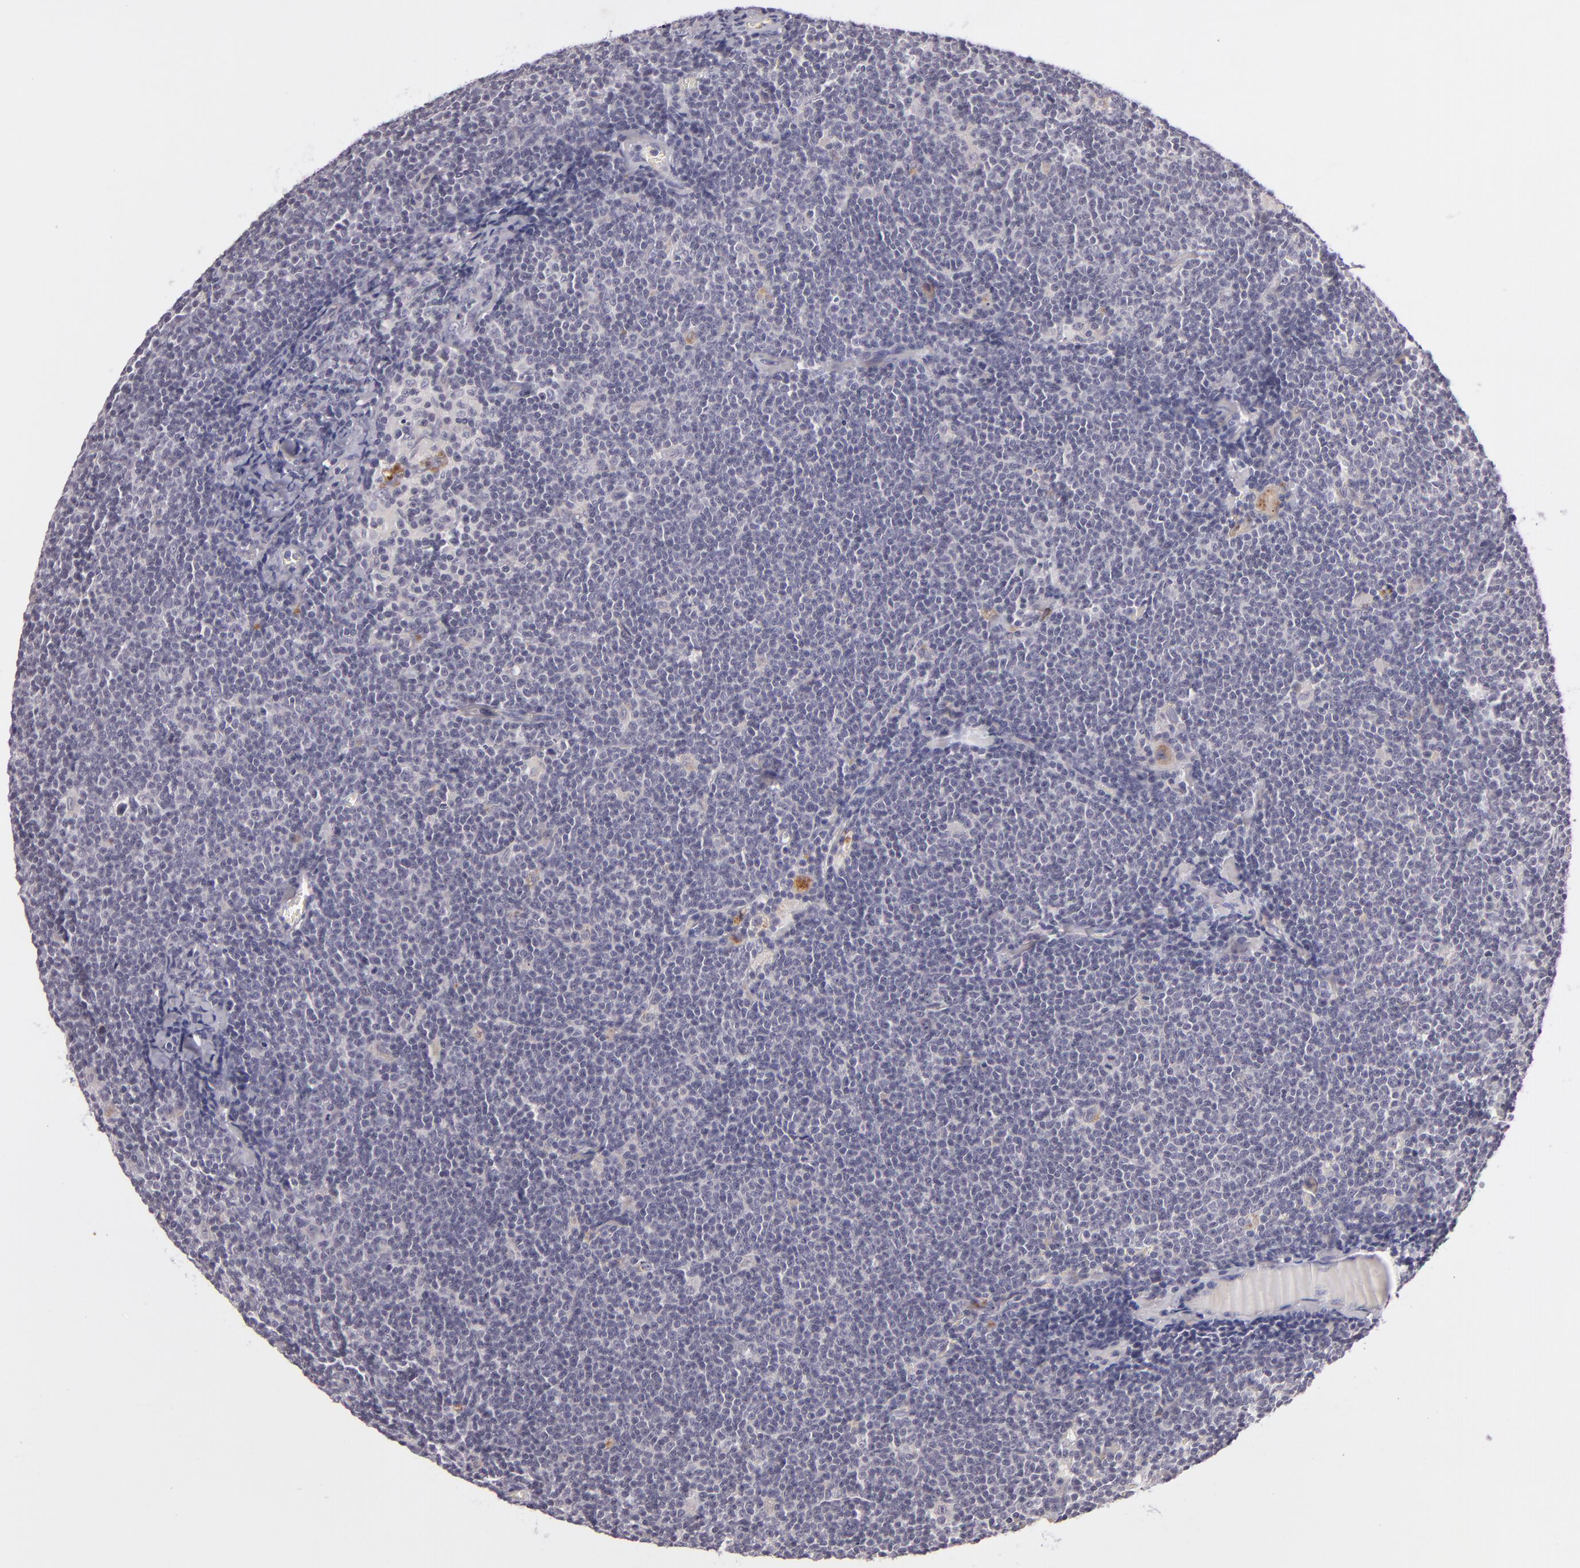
{"staining": {"intensity": "negative", "quantity": "none", "location": "none"}, "tissue": "lymphoma", "cell_type": "Tumor cells", "image_type": "cancer", "snomed": [{"axis": "morphology", "description": "Malignant lymphoma, non-Hodgkin's type, Low grade"}, {"axis": "topography", "description": "Lymph node"}], "caption": "Tumor cells show no significant positivity in low-grade malignant lymphoma, non-Hodgkin's type.", "gene": "DAG1", "patient": {"sex": "male", "age": 65}}